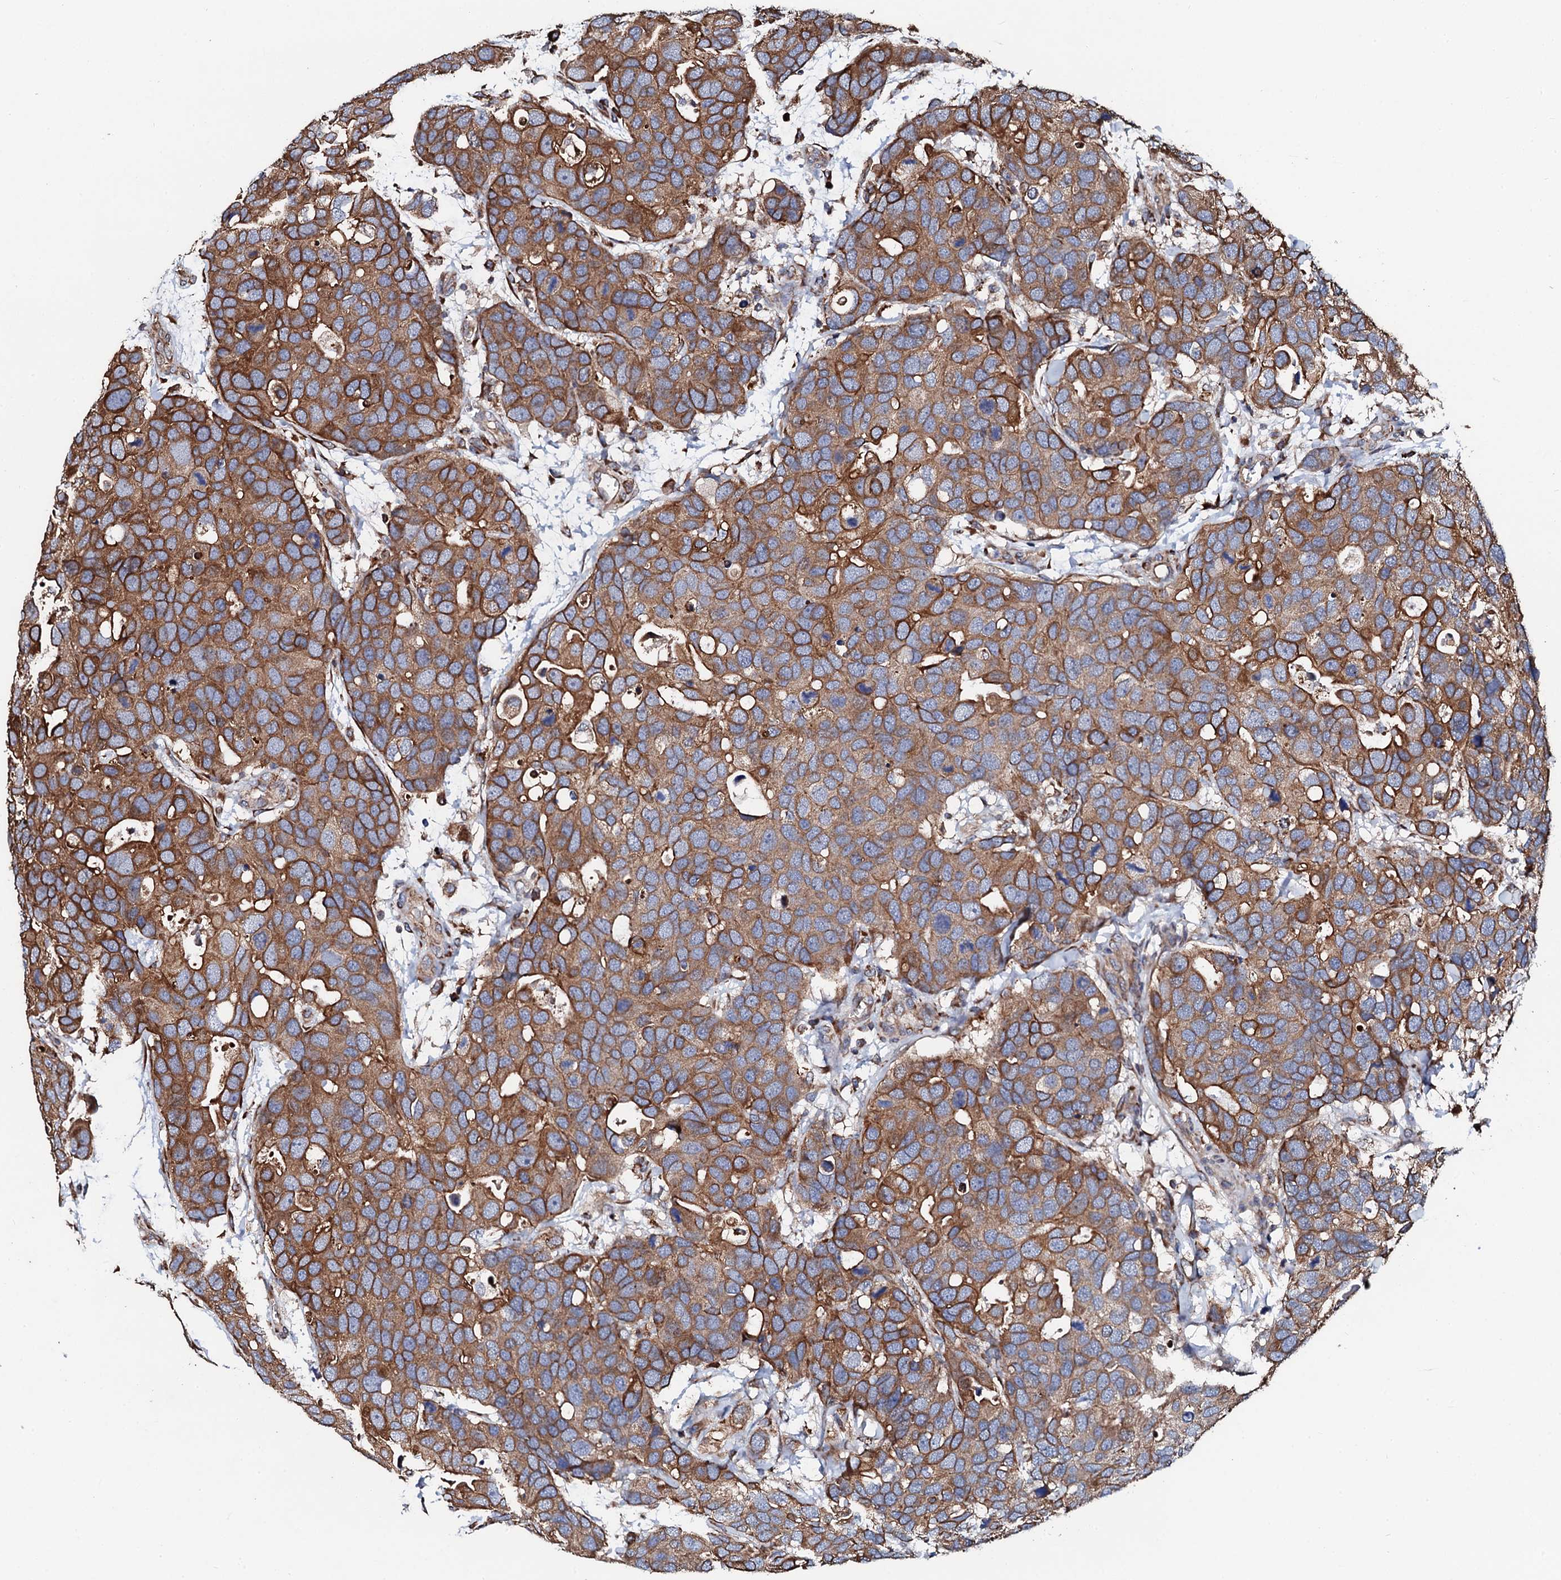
{"staining": {"intensity": "moderate", "quantity": ">75%", "location": "cytoplasmic/membranous"}, "tissue": "breast cancer", "cell_type": "Tumor cells", "image_type": "cancer", "snomed": [{"axis": "morphology", "description": "Duct carcinoma"}, {"axis": "topography", "description": "Breast"}], "caption": "Immunohistochemical staining of human breast cancer (invasive ductal carcinoma) reveals medium levels of moderate cytoplasmic/membranous staining in approximately >75% of tumor cells. The staining was performed using DAB to visualize the protein expression in brown, while the nuclei were stained in blue with hematoxylin (Magnification: 20x).", "gene": "CKAP5", "patient": {"sex": "female", "age": 83}}